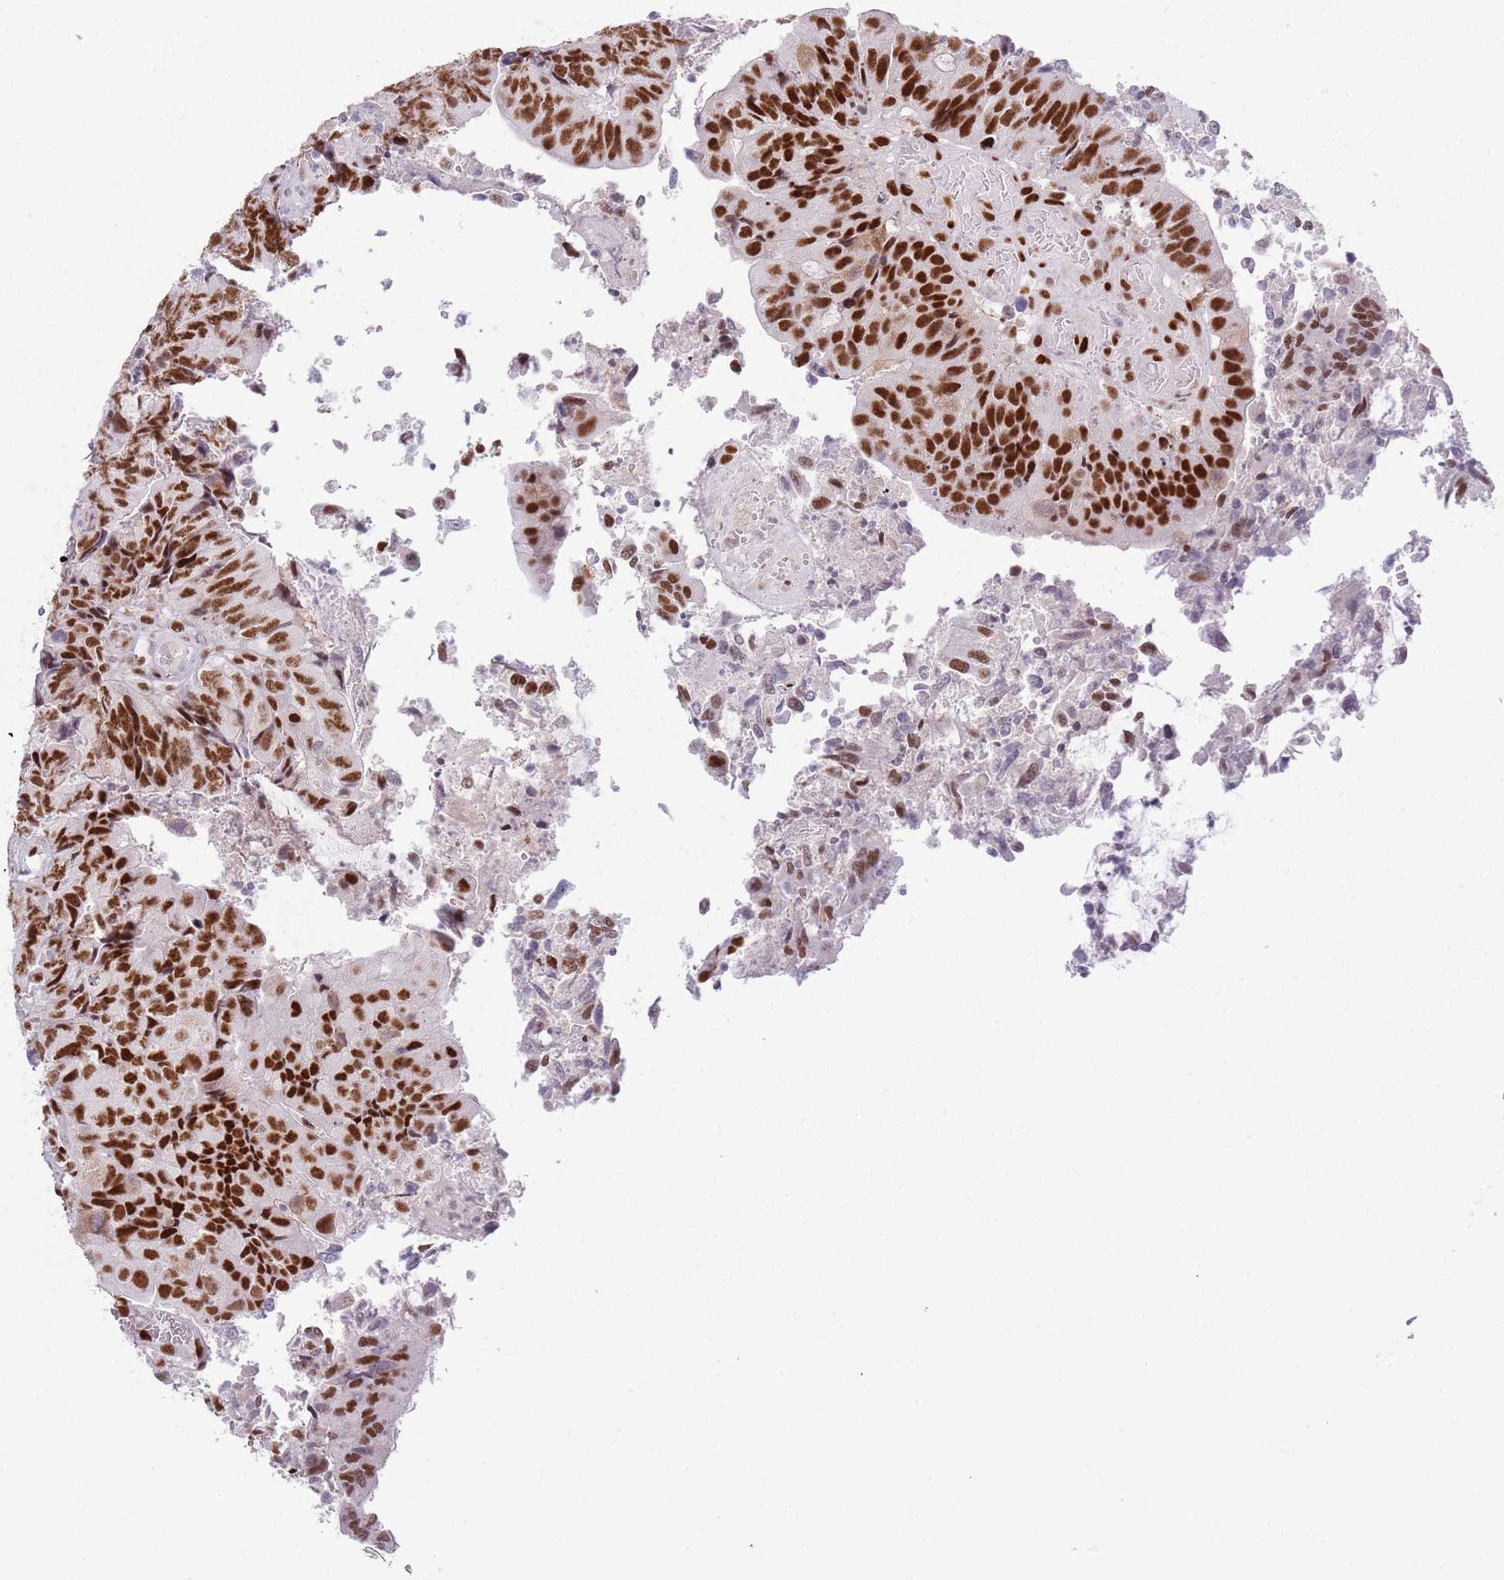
{"staining": {"intensity": "strong", "quantity": ">75%", "location": "nuclear"}, "tissue": "colorectal cancer", "cell_type": "Tumor cells", "image_type": "cancer", "snomed": [{"axis": "morphology", "description": "Adenocarcinoma, NOS"}, {"axis": "topography", "description": "Colon"}], "caption": "Colorectal adenocarcinoma stained for a protein demonstrates strong nuclear positivity in tumor cells. The staining was performed using DAB (3,3'-diaminobenzidine) to visualize the protein expression in brown, while the nuclei were stained in blue with hematoxylin (Magnification: 20x).", "gene": "MFSD10", "patient": {"sex": "female", "age": 67}}